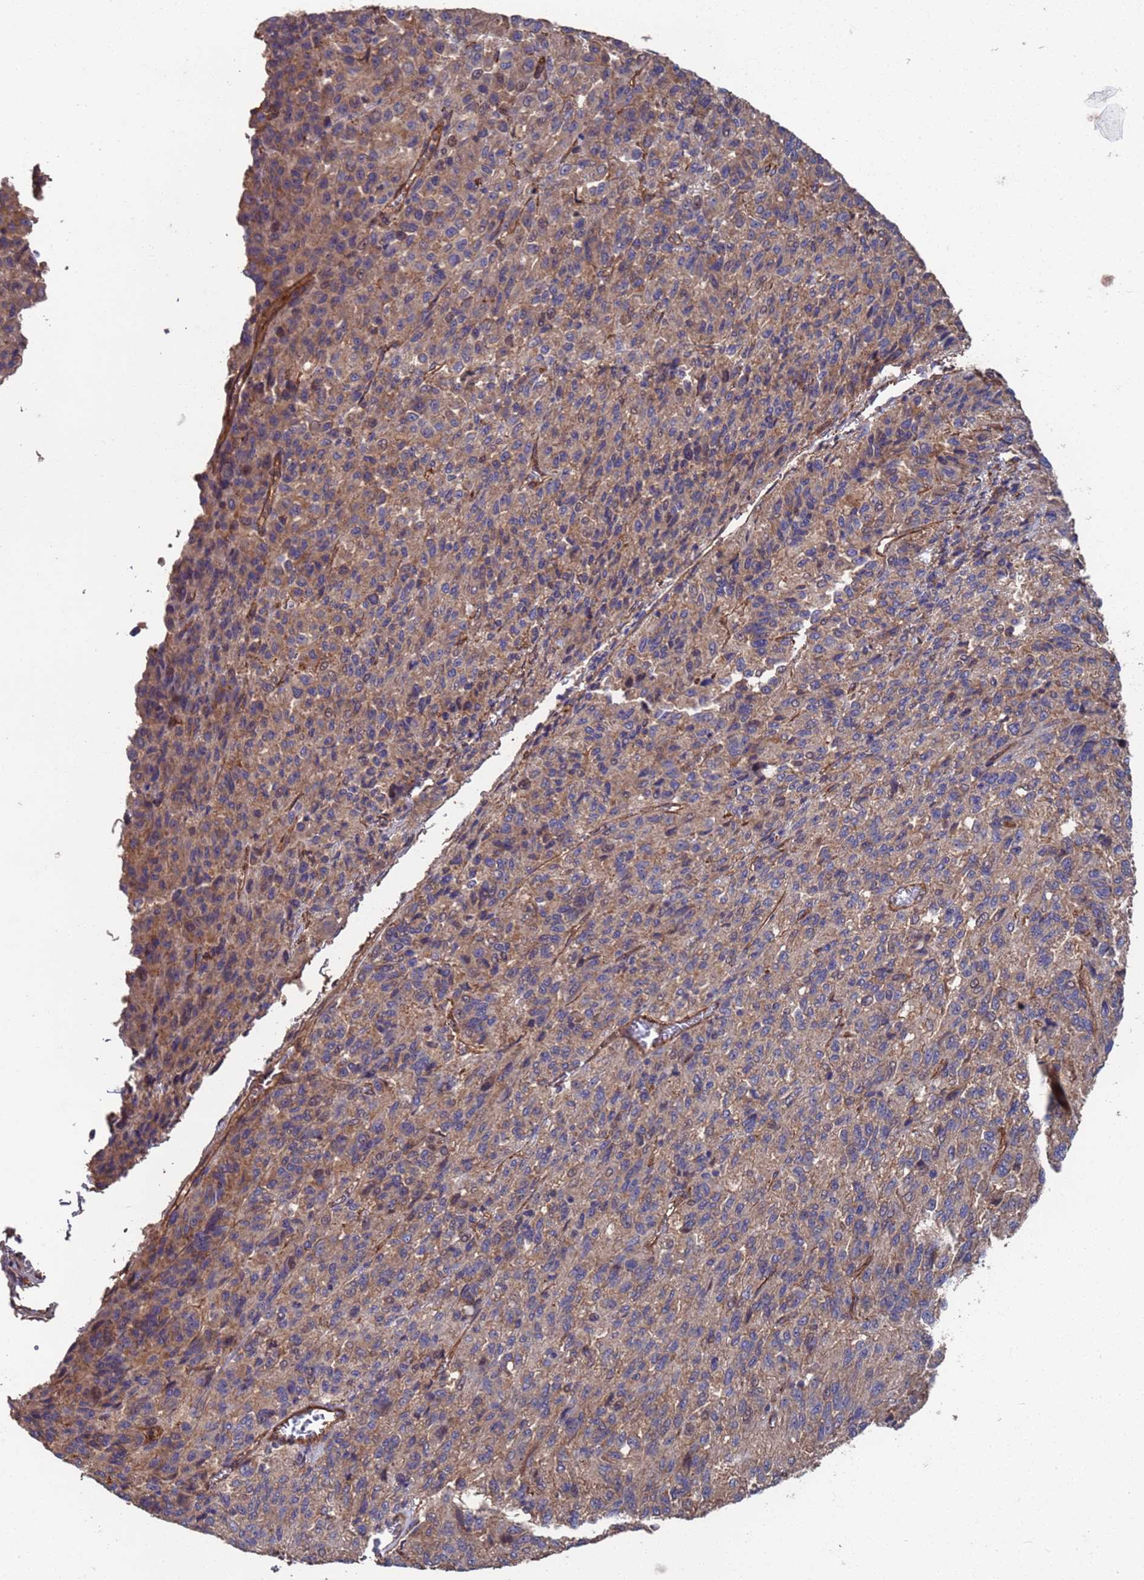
{"staining": {"intensity": "weak", "quantity": "25%-75%", "location": "cytoplasmic/membranous"}, "tissue": "melanoma", "cell_type": "Tumor cells", "image_type": "cancer", "snomed": [{"axis": "morphology", "description": "Malignant melanoma, Metastatic site"}, {"axis": "topography", "description": "Lung"}], "caption": "Protein staining reveals weak cytoplasmic/membranous expression in approximately 25%-75% of tumor cells in malignant melanoma (metastatic site).", "gene": "NDUFAF6", "patient": {"sex": "male", "age": 64}}